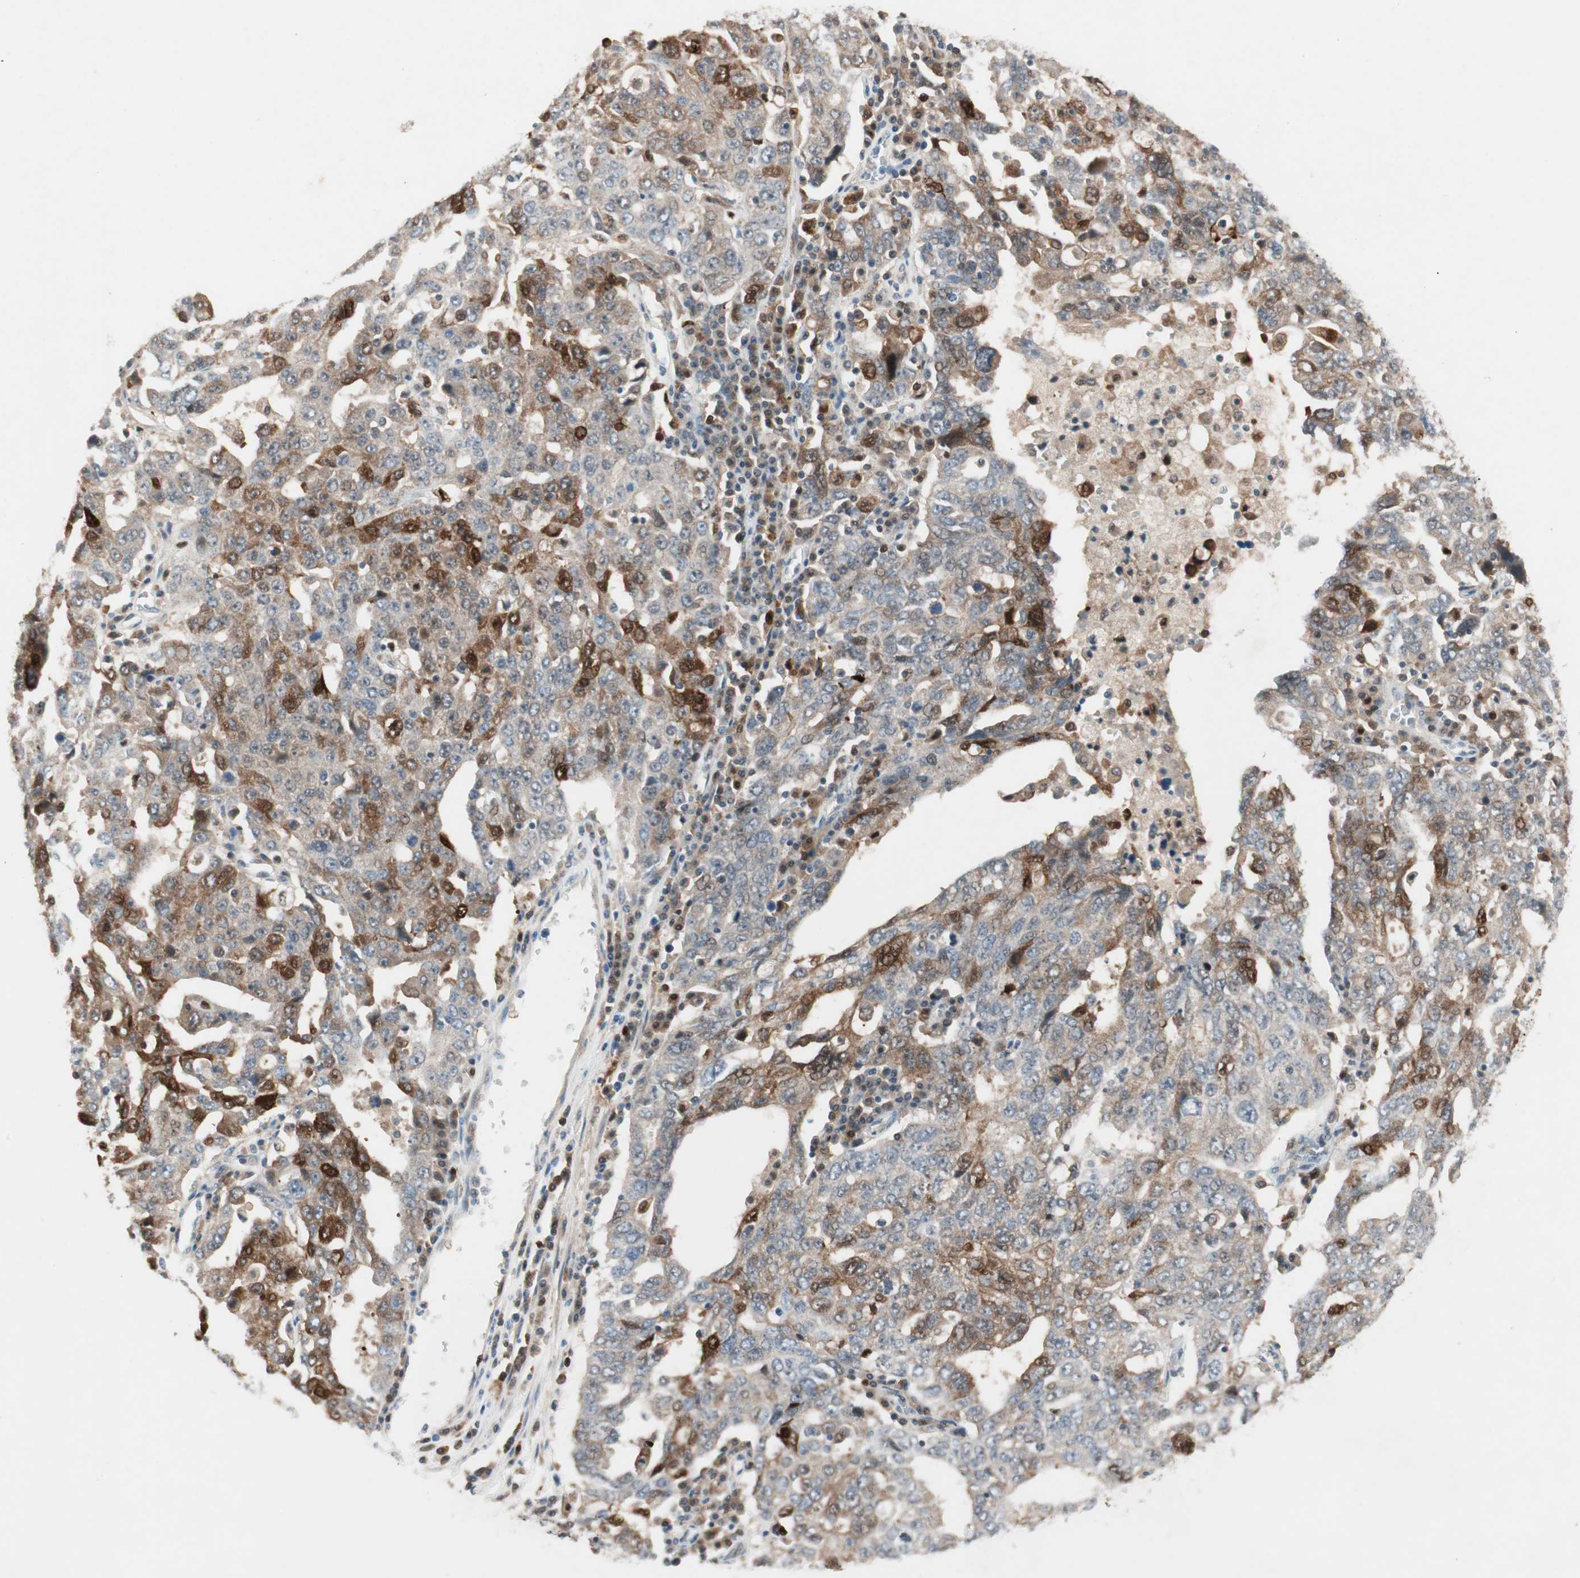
{"staining": {"intensity": "strong", "quantity": "25%-75%", "location": "cytoplasmic/membranous,nuclear"}, "tissue": "ovarian cancer", "cell_type": "Tumor cells", "image_type": "cancer", "snomed": [{"axis": "morphology", "description": "Carcinoma, endometroid"}, {"axis": "topography", "description": "Ovary"}], "caption": "Immunohistochemical staining of human ovarian cancer (endometroid carcinoma) reveals high levels of strong cytoplasmic/membranous and nuclear staining in about 25%-75% of tumor cells. (Stains: DAB (3,3'-diaminobenzidine) in brown, nuclei in blue, Microscopy: brightfield microscopy at high magnification).", "gene": "RTL6", "patient": {"sex": "female", "age": 62}}